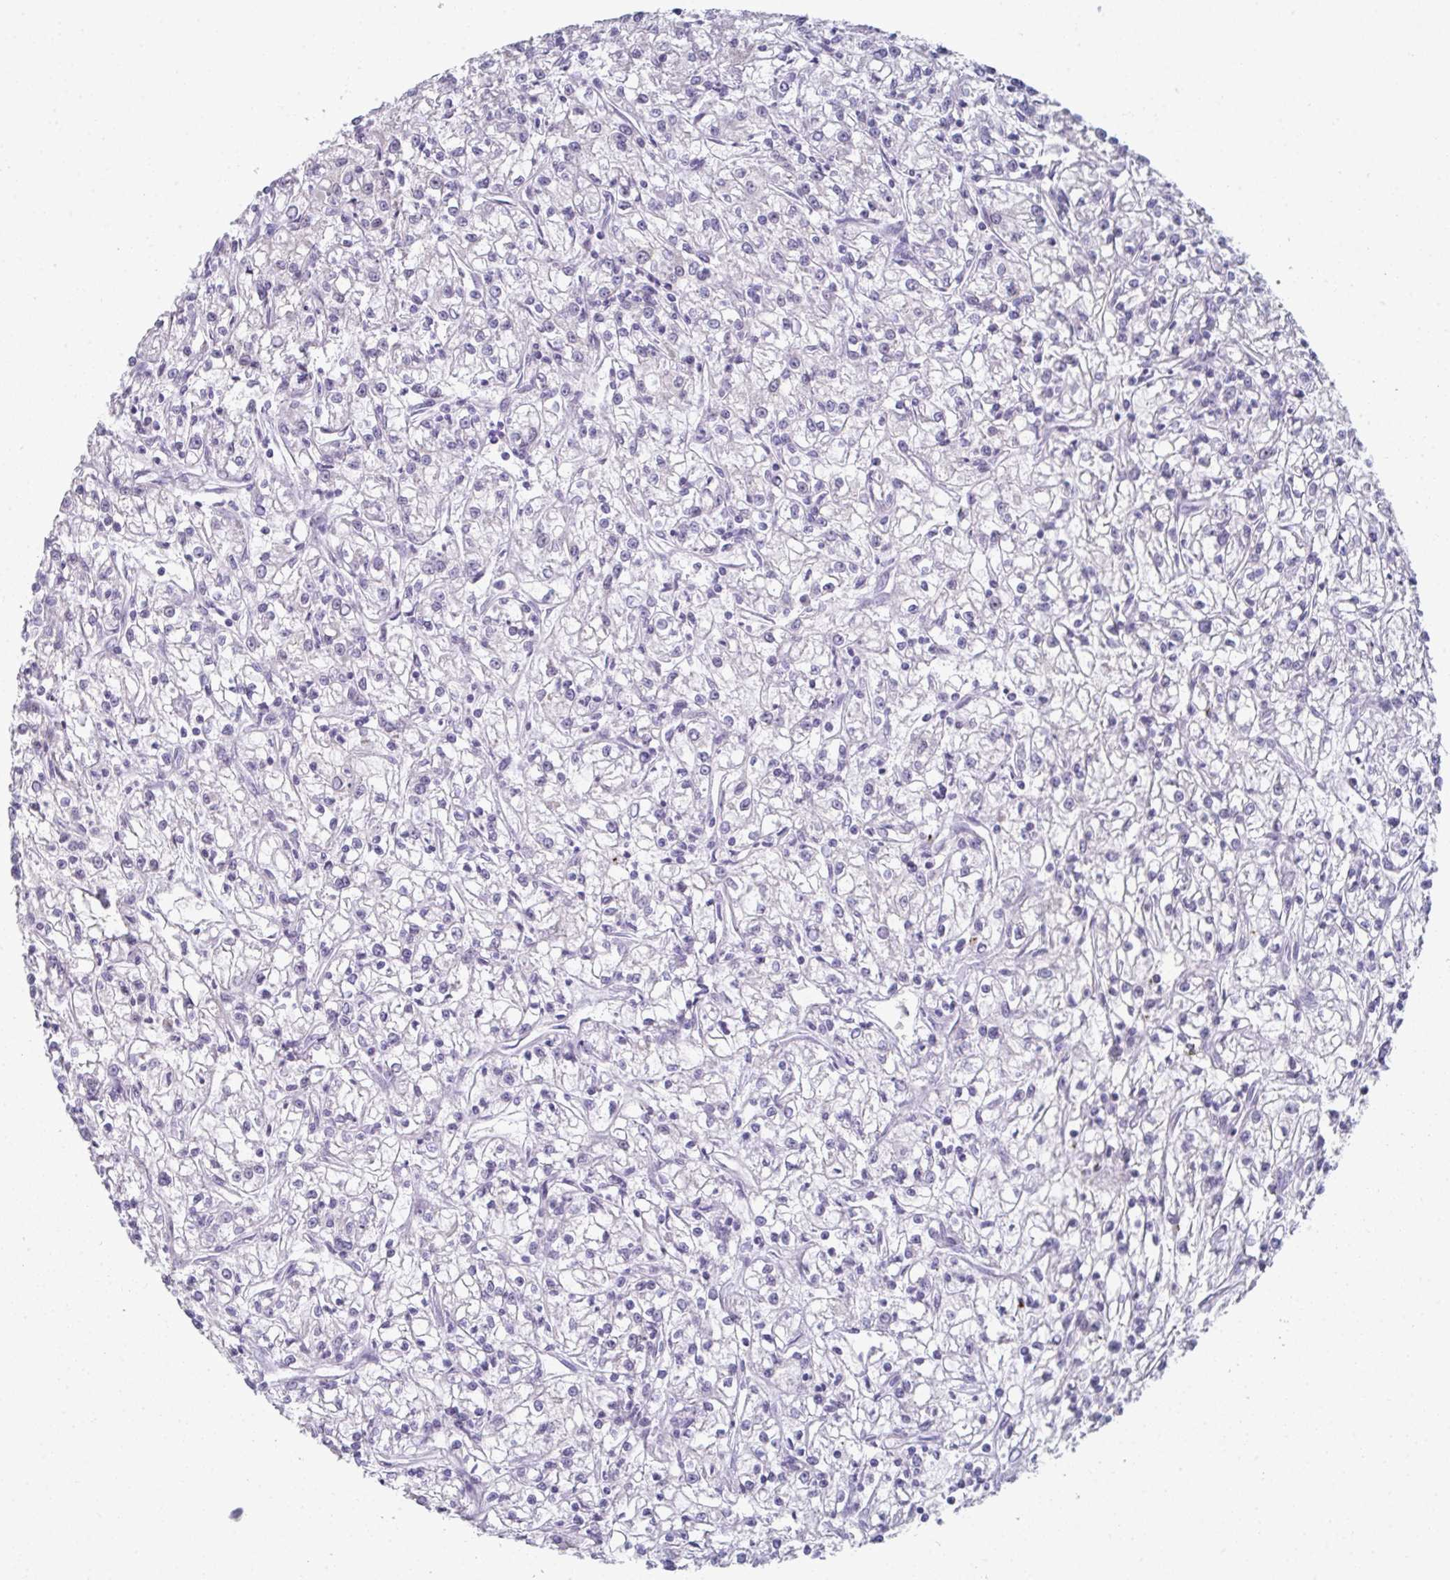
{"staining": {"intensity": "negative", "quantity": "none", "location": "none"}, "tissue": "renal cancer", "cell_type": "Tumor cells", "image_type": "cancer", "snomed": [{"axis": "morphology", "description": "Adenocarcinoma, NOS"}, {"axis": "topography", "description": "Kidney"}], "caption": "Human renal adenocarcinoma stained for a protein using immunohistochemistry (IHC) shows no expression in tumor cells.", "gene": "A1CF", "patient": {"sex": "female", "age": 59}}